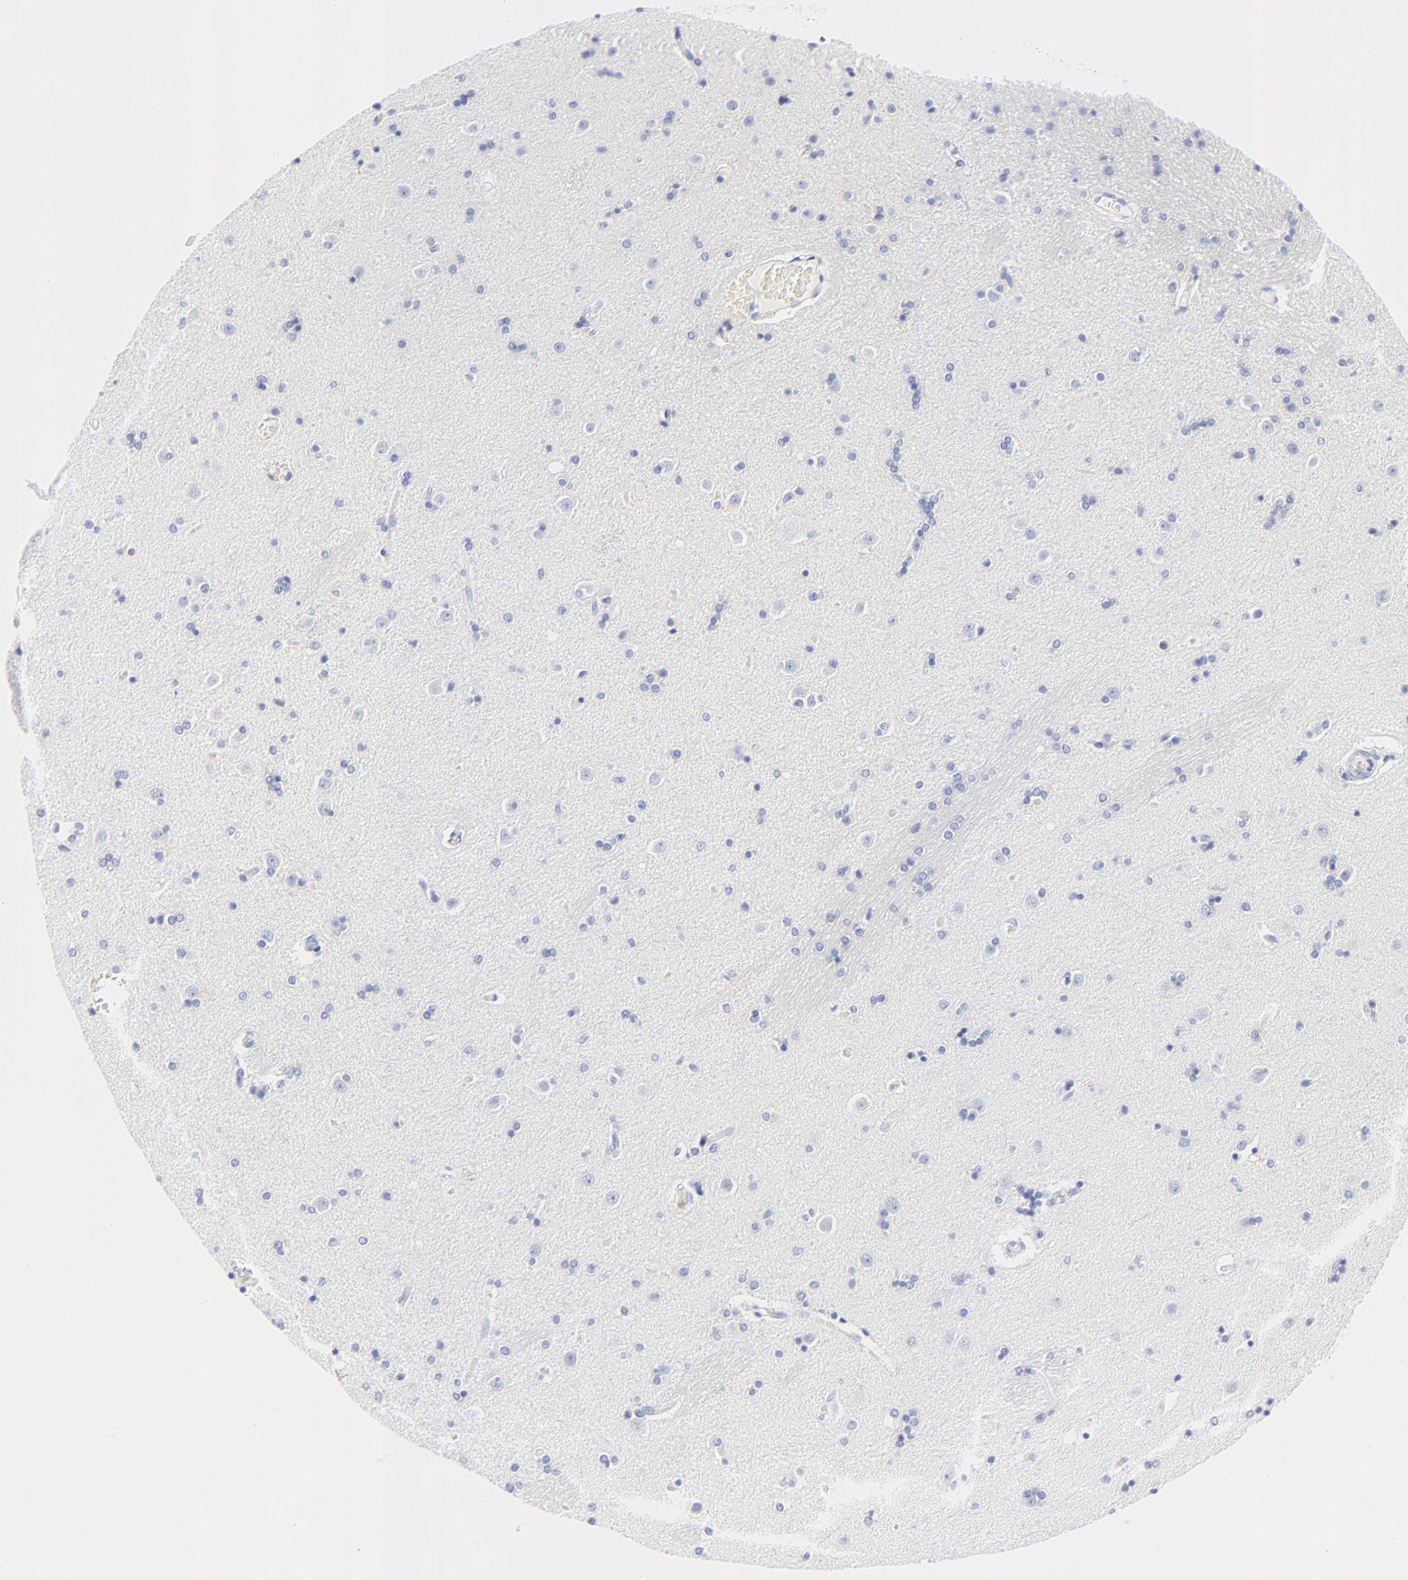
{"staining": {"intensity": "negative", "quantity": "none", "location": "none"}, "tissue": "caudate", "cell_type": "Glial cells", "image_type": "normal", "snomed": [{"axis": "morphology", "description": "Normal tissue, NOS"}, {"axis": "topography", "description": "Lateral ventricle wall"}], "caption": "Histopathology image shows no significant protein staining in glial cells of benign caudate. (DAB immunohistochemistry, high magnification).", "gene": "LCK", "patient": {"sex": "female", "age": 54}}